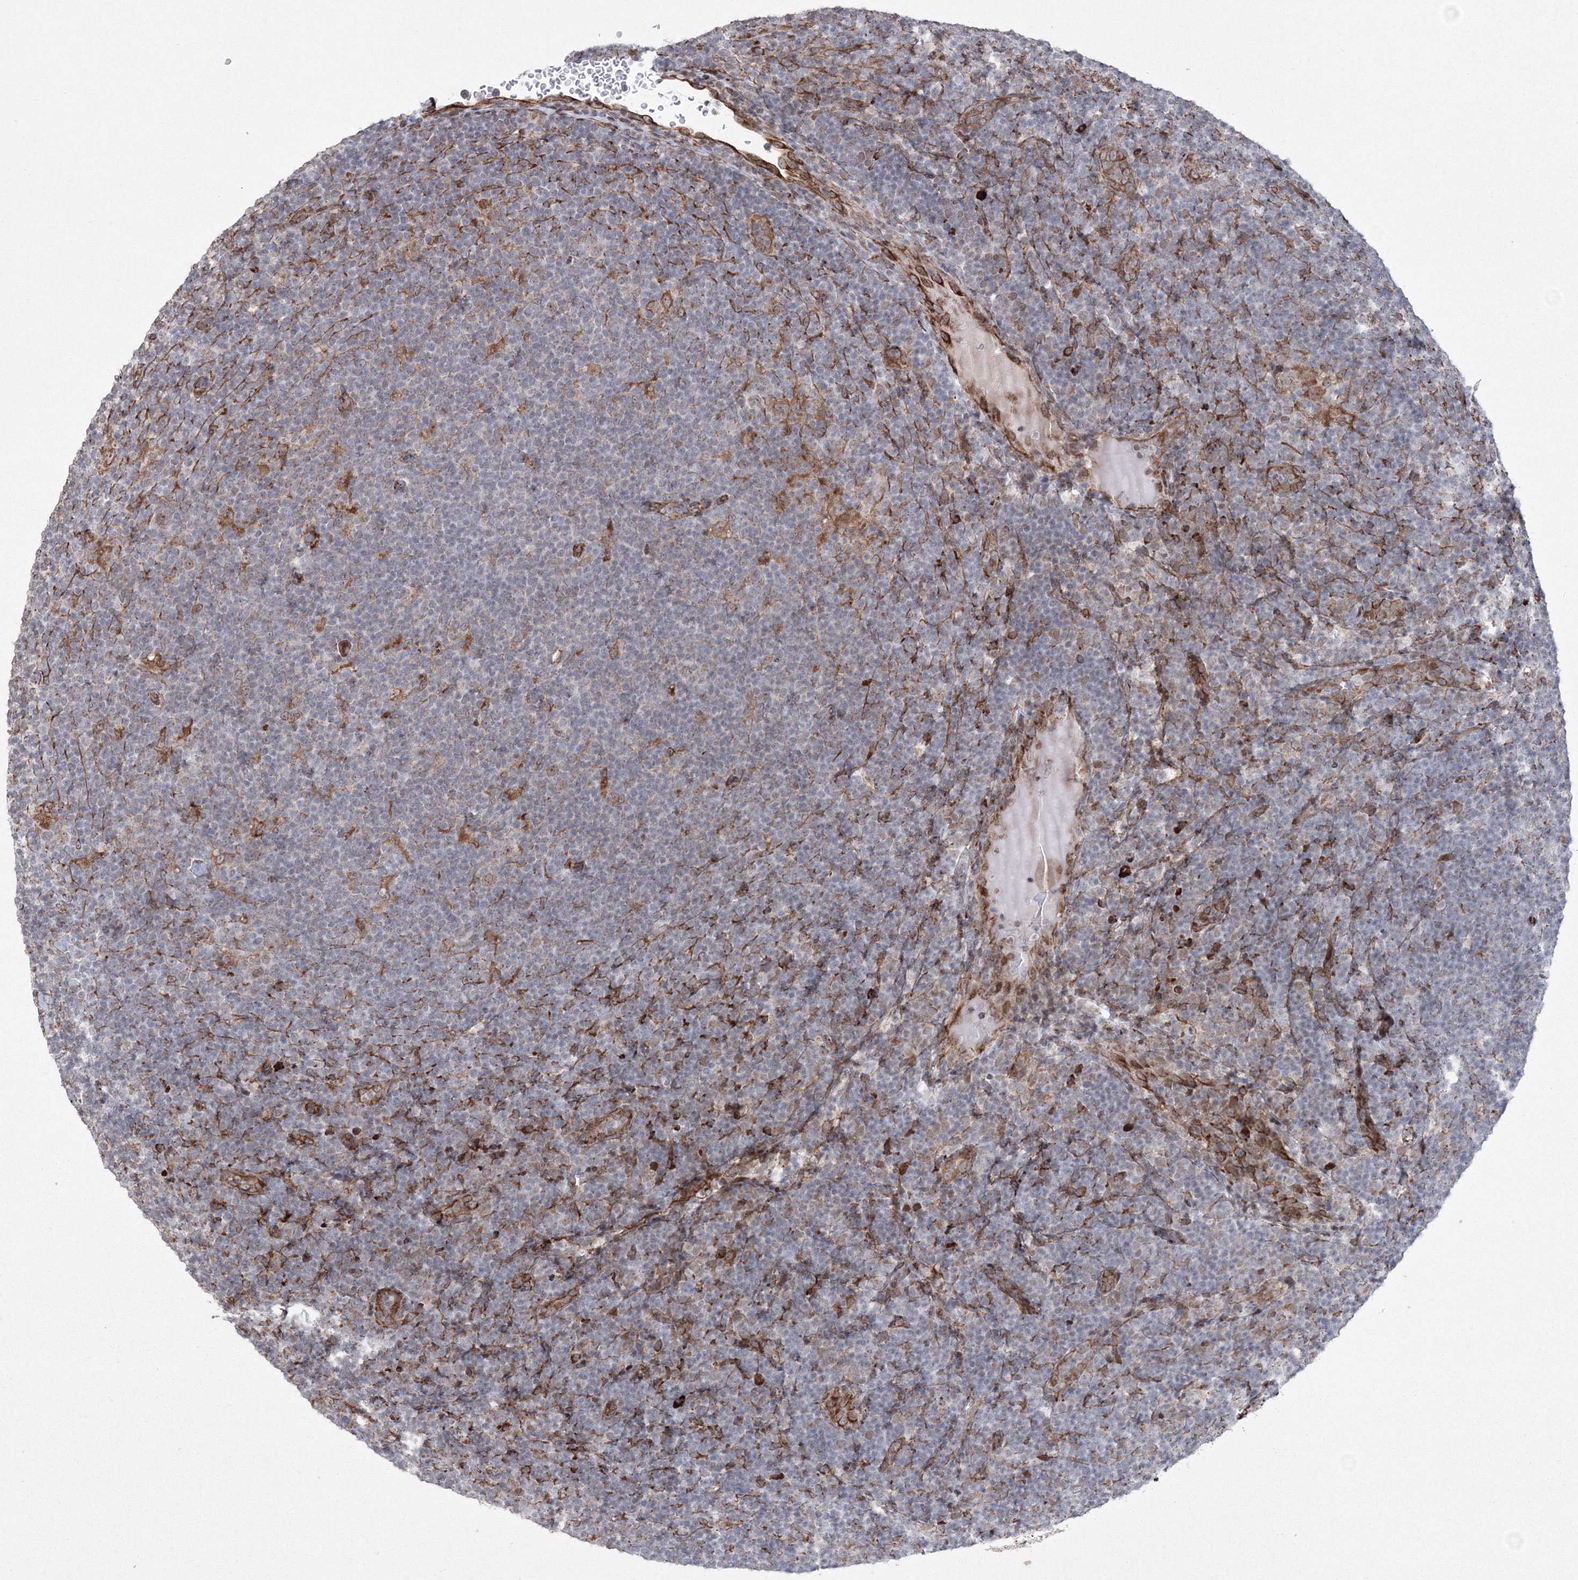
{"staining": {"intensity": "weak", "quantity": ">75%", "location": "nuclear"}, "tissue": "lymphoma", "cell_type": "Tumor cells", "image_type": "cancer", "snomed": [{"axis": "morphology", "description": "Hodgkin's disease, NOS"}, {"axis": "topography", "description": "Lymph node"}], "caption": "Immunohistochemical staining of human Hodgkin's disease reveals low levels of weak nuclear protein expression in approximately >75% of tumor cells.", "gene": "EFCAB12", "patient": {"sex": "female", "age": 57}}